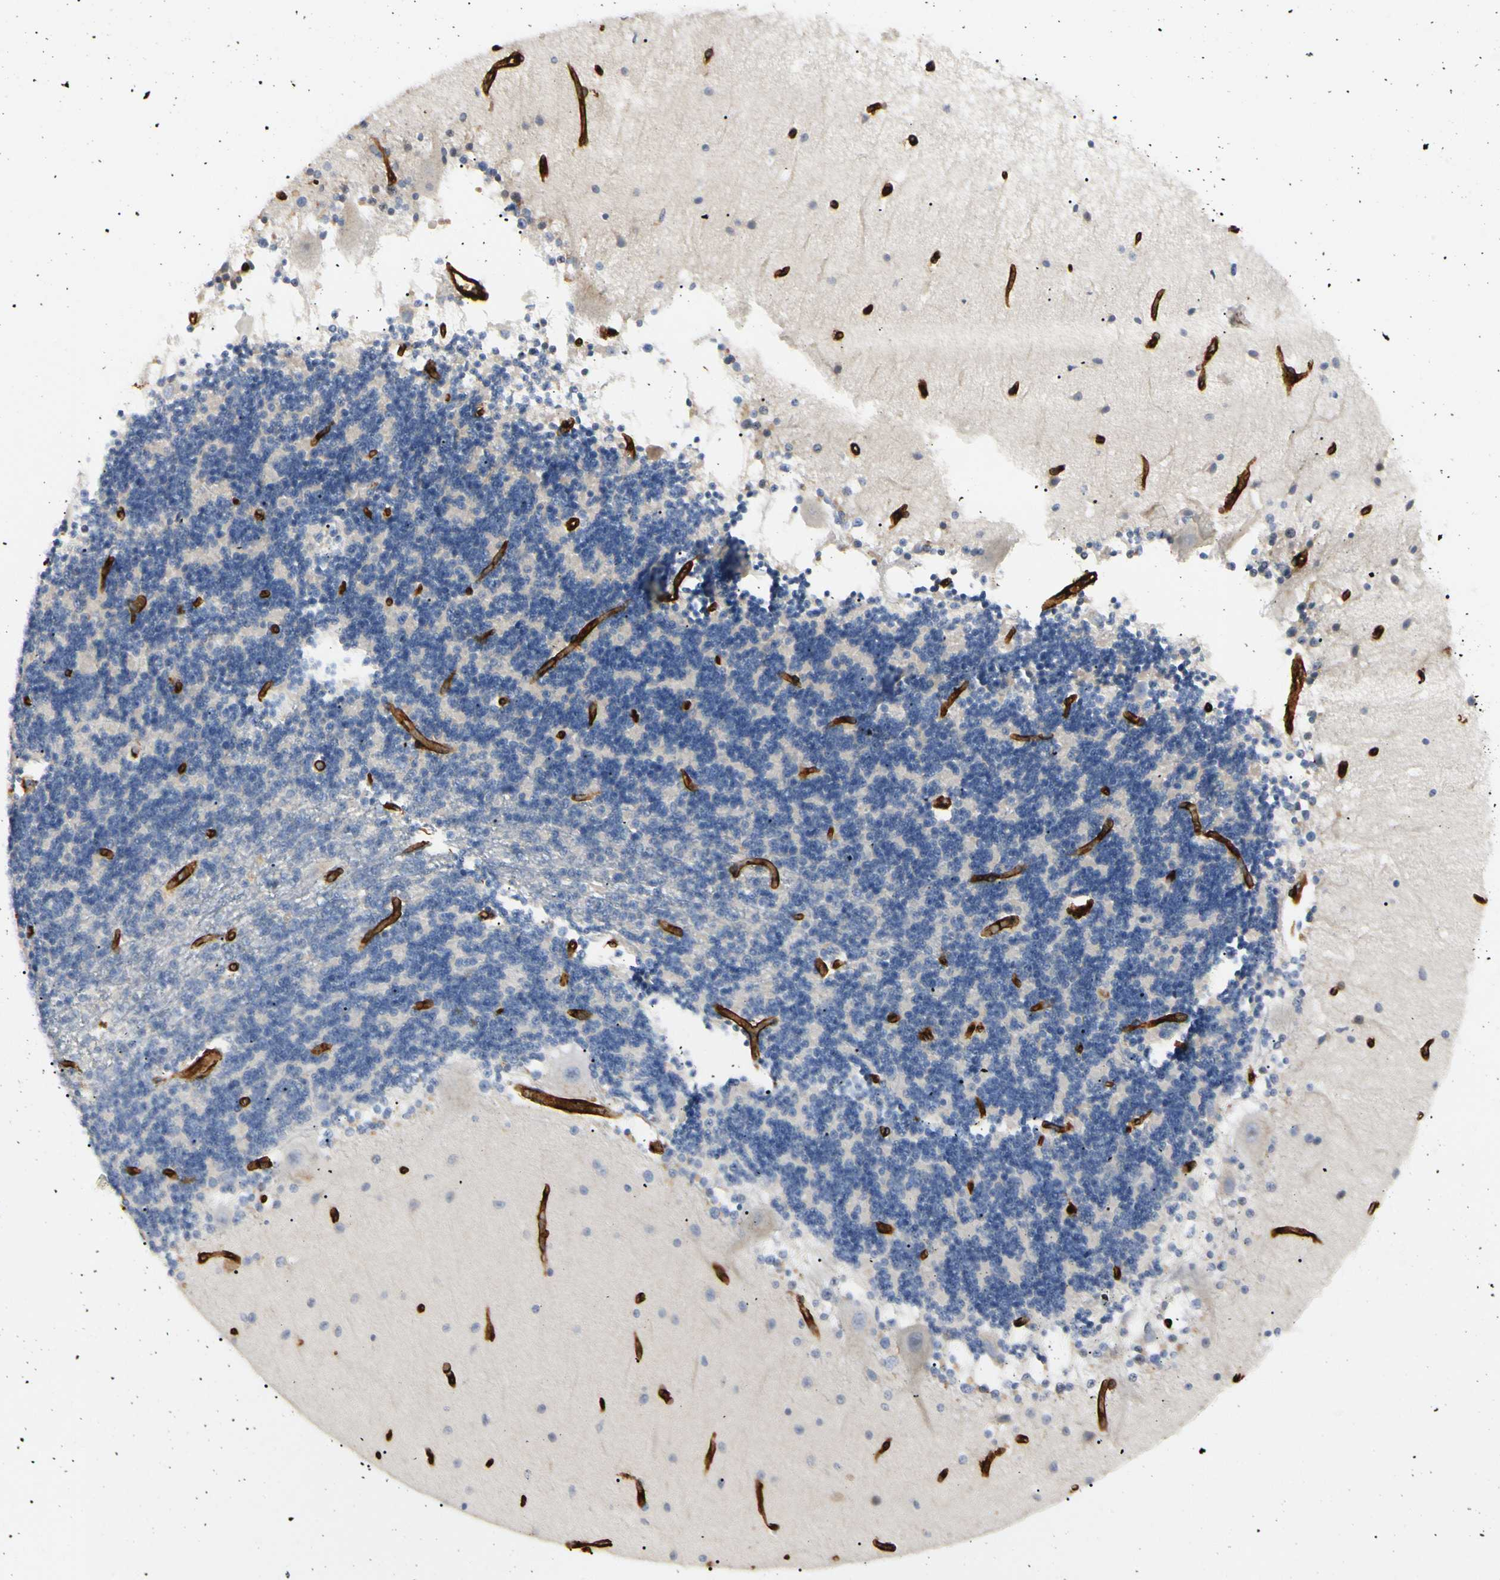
{"staining": {"intensity": "negative", "quantity": "none", "location": "none"}, "tissue": "cerebellum", "cell_type": "Cells in granular layer", "image_type": "normal", "snomed": [{"axis": "morphology", "description": "Normal tissue, NOS"}, {"axis": "topography", "description": "Cerebellum"}], "caption": "This is a micrograph of IHC staining of benign cerebellum, which shows no staining in cells in granular layer.", "gene": "GGT5", "patient": {"sex": "female", "age": 54}}